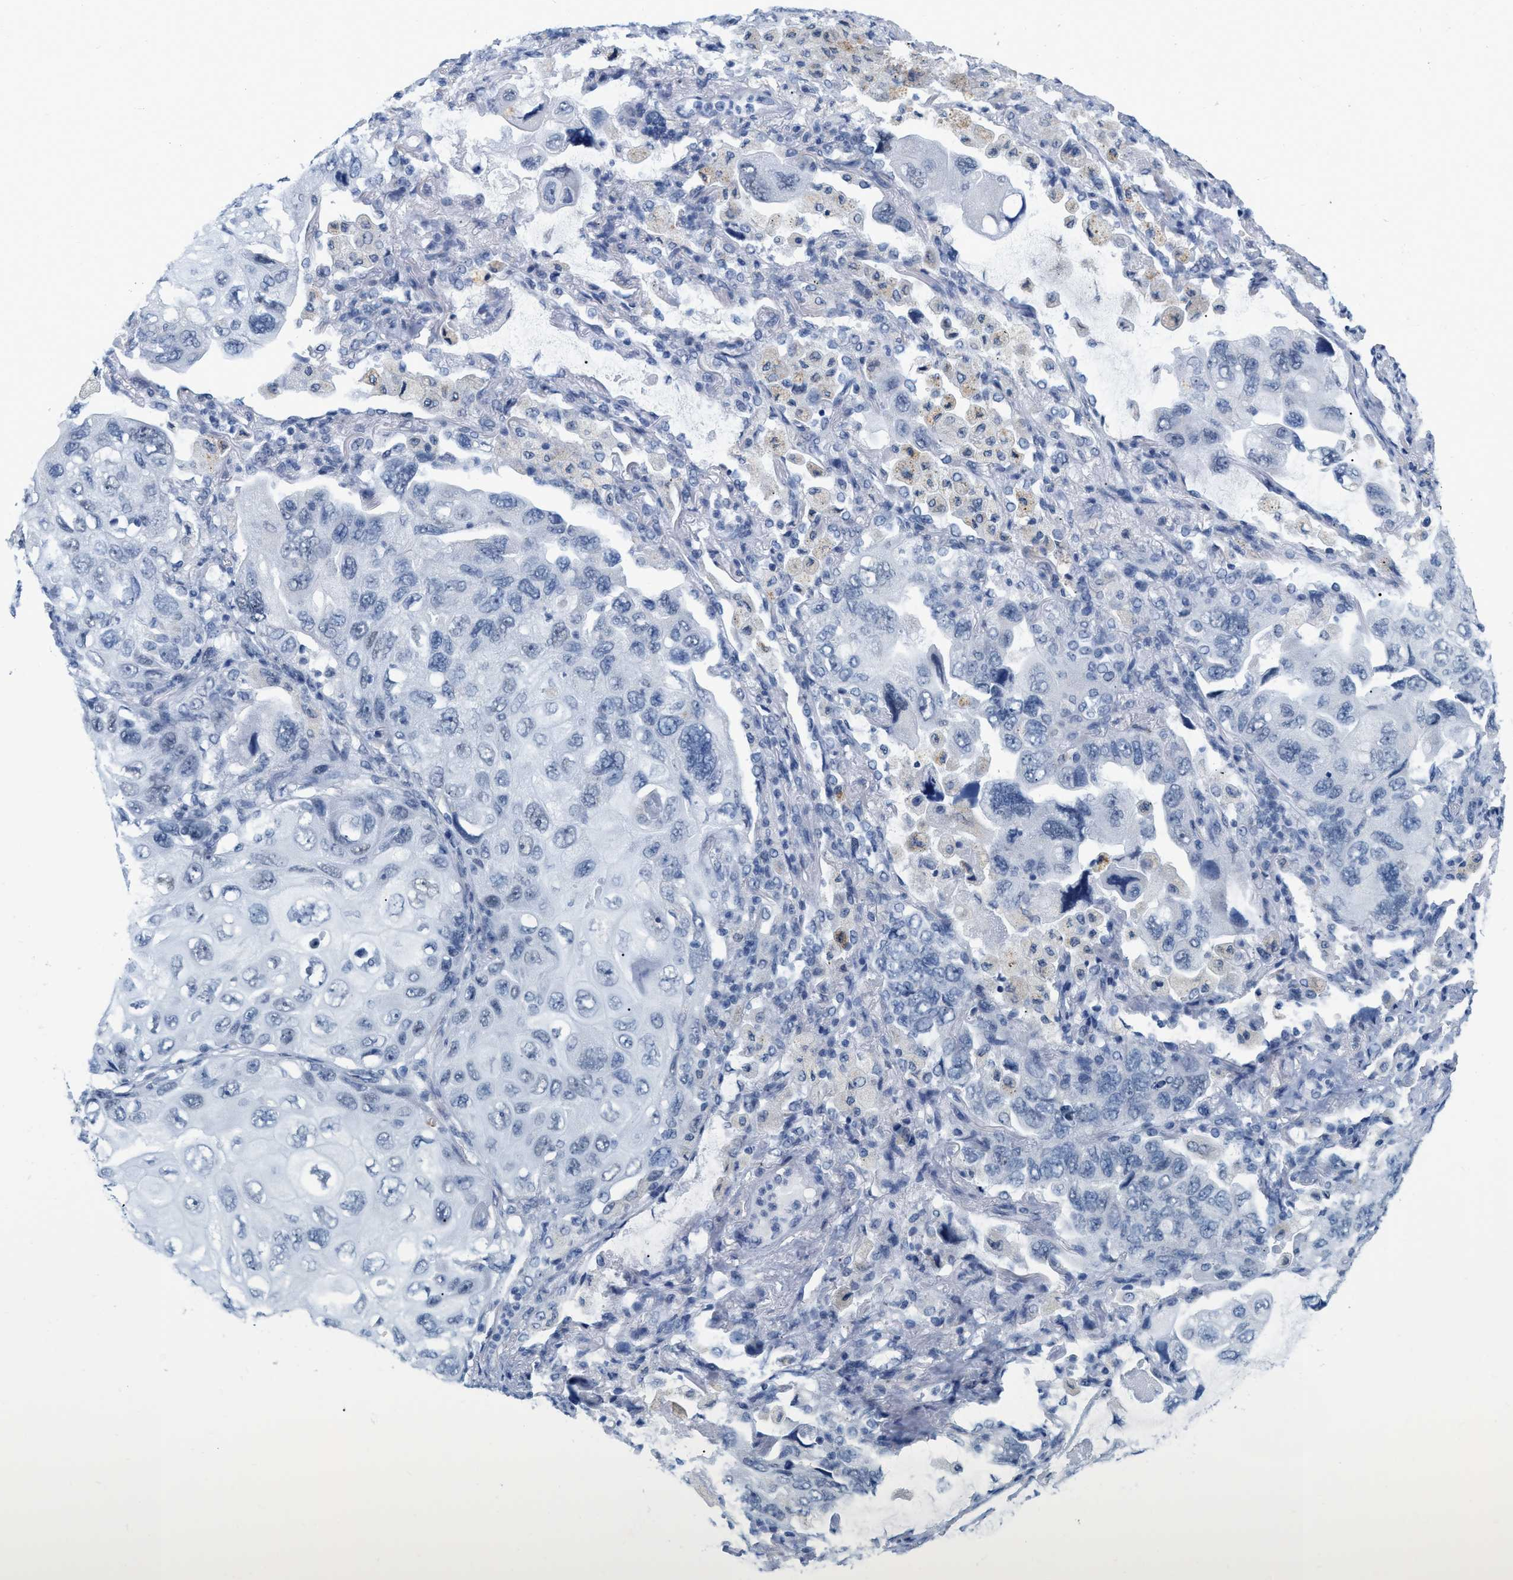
{"staining": {"intensity": "negative", "quantity": "none", "location": "none"}, "tissue": "lung cancer", "cell_type": "Tumor cells", "image_type": "cancer", "snomed": [{"axis": "morphology", "description": "Squamous cell carcinoma, NOS"}, {"axis": "topography", "description": "Lung"}], "caption": "An immunohistochemistry (IHC) histopathology image of lung cancer (squamous cell carcinoma) is shown. There is no staining in tumor cells of lung cancer (squamous cell carcinoma).", "gene": "XIRP1", "patient": {"sex": "female", "age": 73}}